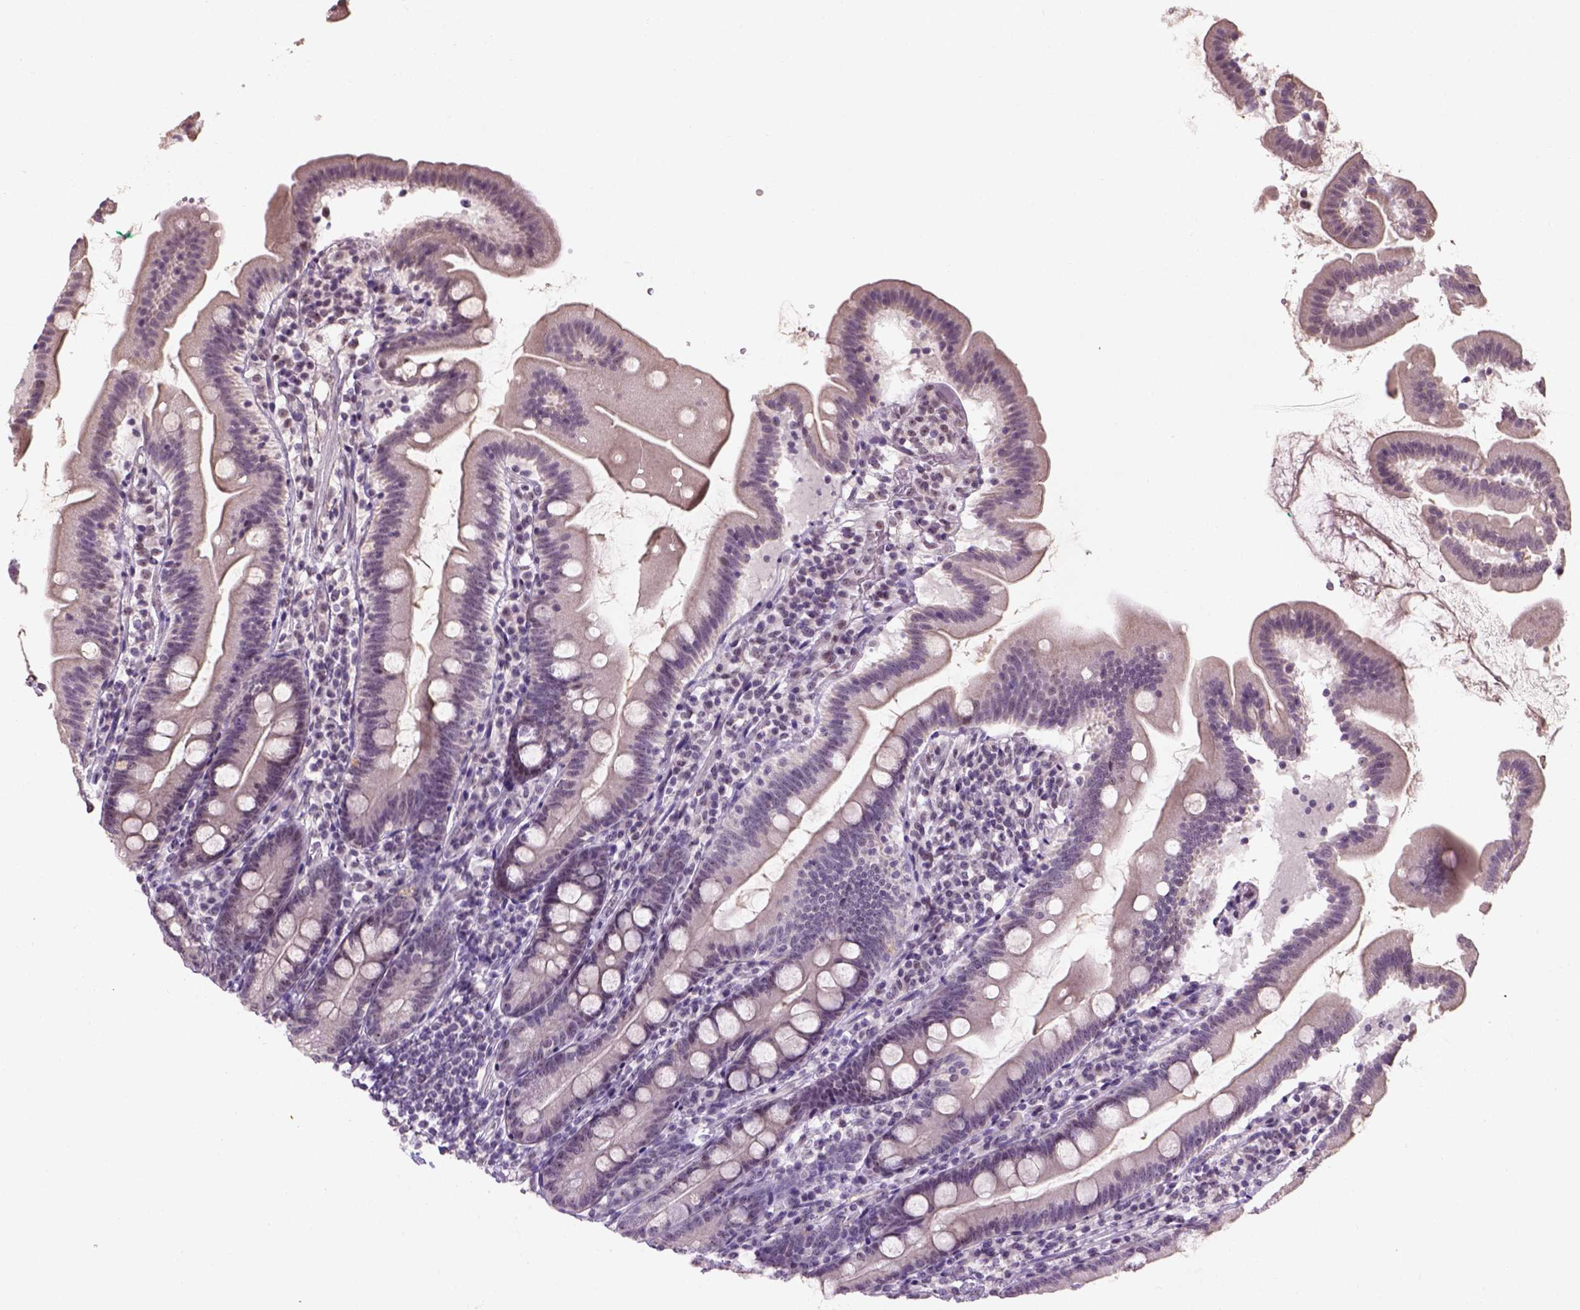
{"staining": {"intensity": "negative", "quantity": "none", "location": "none"}, "tissue": "duodenum", "cell_type": "Glandular cells", "image_type": "normal", "snomed": [{"axis": "morphology", "description": "Normal tissue, NOS"}, {"axis": "topography", "description": "Duodenum"}], "caption": "A high-resolution histopathology image shows immunohistochemistry staining of unremarkable duodenum, which shows no significant staining in glandular cells. (DAB immunohistochemistry visualized using brightfield microscopy, high magnification).", "gene": "DDX50", "patient": {"sex": "female", "age": 67}}